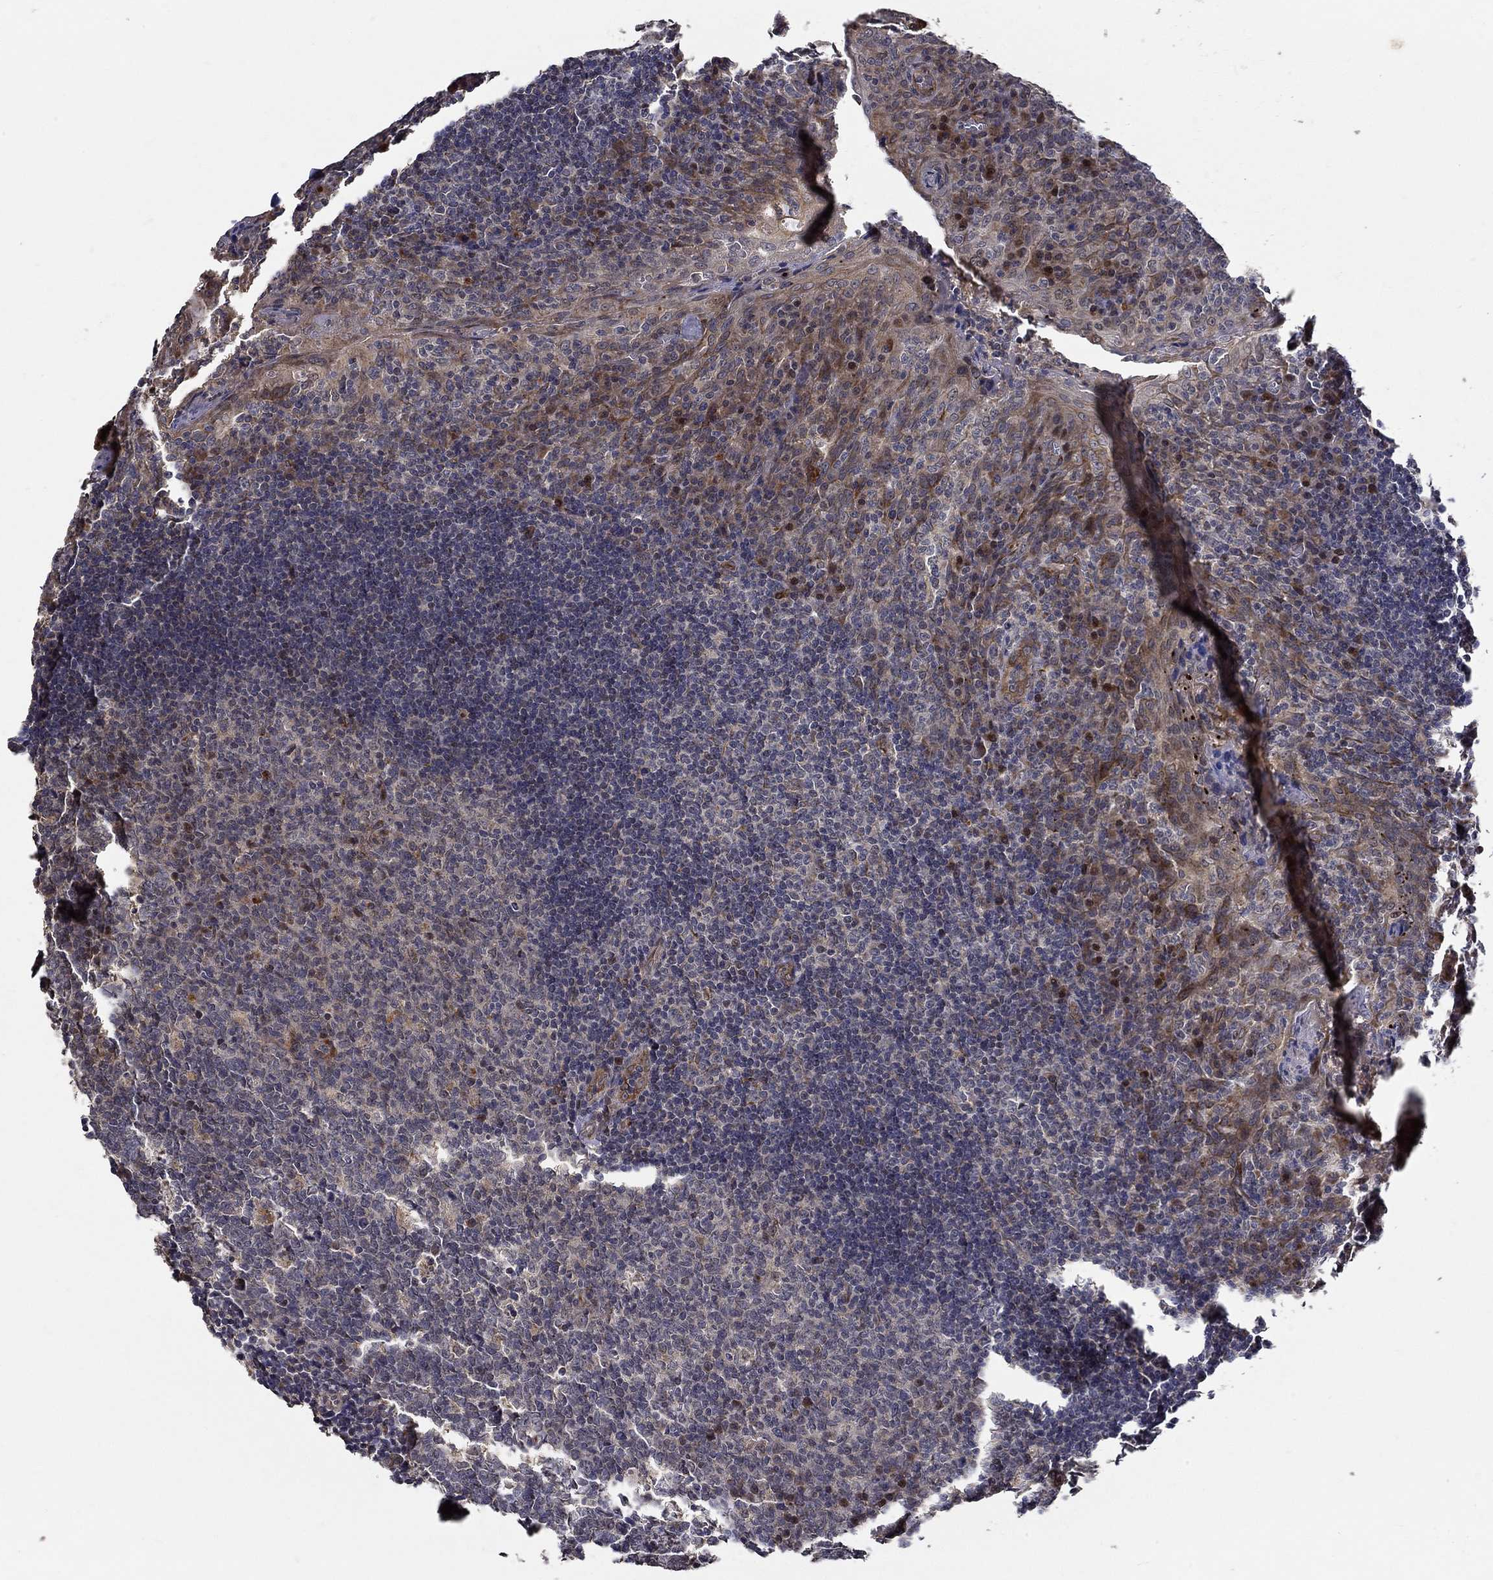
{"staining": {"intensity": "strong", "quantity": "<25%", "location": "nuclear"}, "tissue": "tonsil", "cell_type": "Germinal center cells", "image_type": "normal", "snomed": [{"axis": "morphology", "description": "Normal tissue, NOS"}, {"axis": "topography", "description": "Tonsil"}], "caption": "Immunohistochemical staining of benign human tonsil reveals <25% levels of strong nuclear protein staining in approximately <25% of germinal center cells. (IHC, brightfield microscopy, high magnification).", "gene": "ZNF594", "patient": {"sex": "male", "age": 17}}